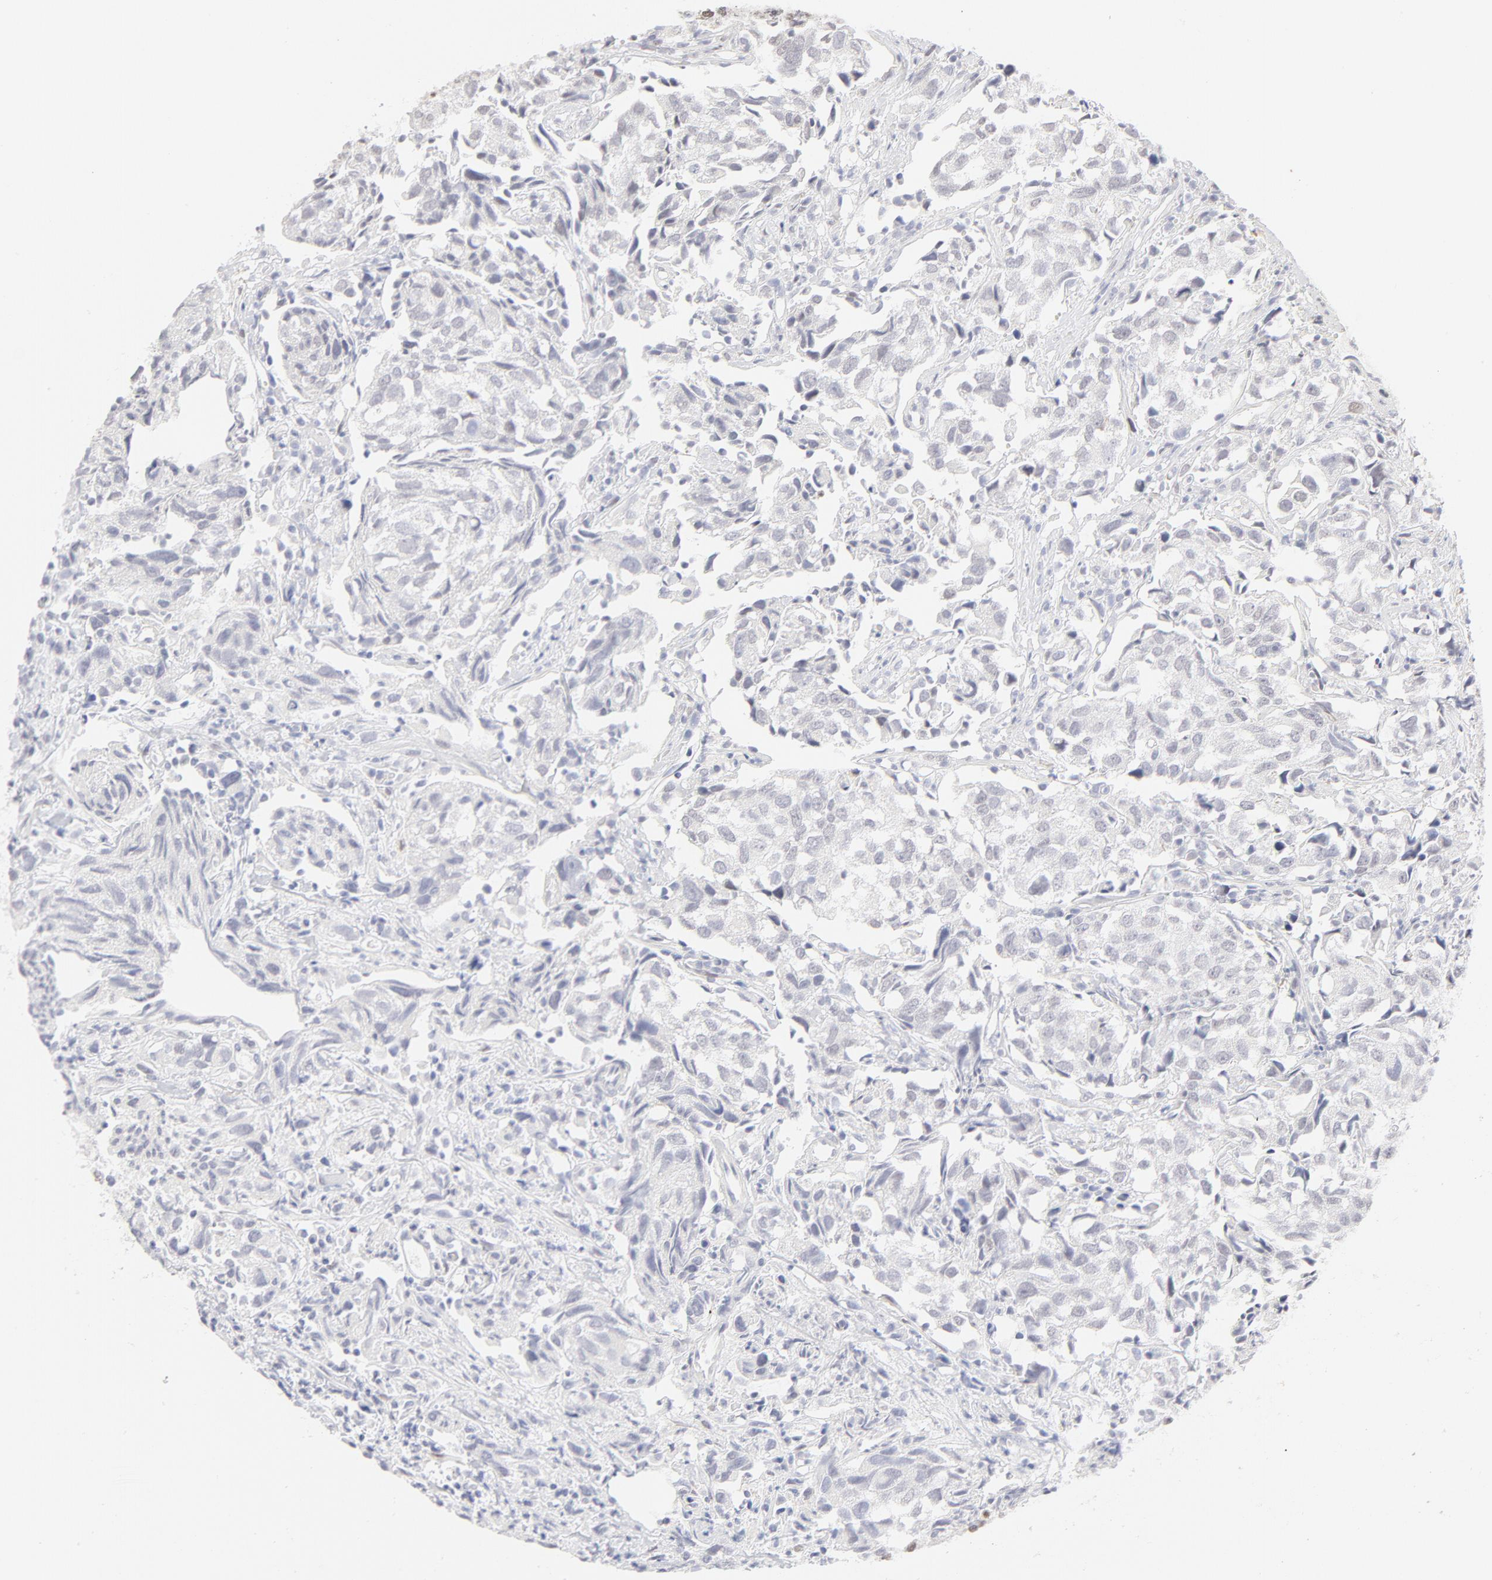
{"staining": {"intensity": "negative", "quantity": "none", "location": "none"}, "tissue": "urothelial cancer", "cell_type": "Tumor cells", "image_type": "cancer", "snomed": [{"axis": "morphology", "description": "Urothelial carcinoma, High grade"}, {"axis": "topography", "description": "Urinary bladder"}], "caption": "The histopathology image reveals no significant positivity in tumor cells of urothelial cancer.", "gene": "PBX1", "patient": {"sex": "female", "age": 75}}